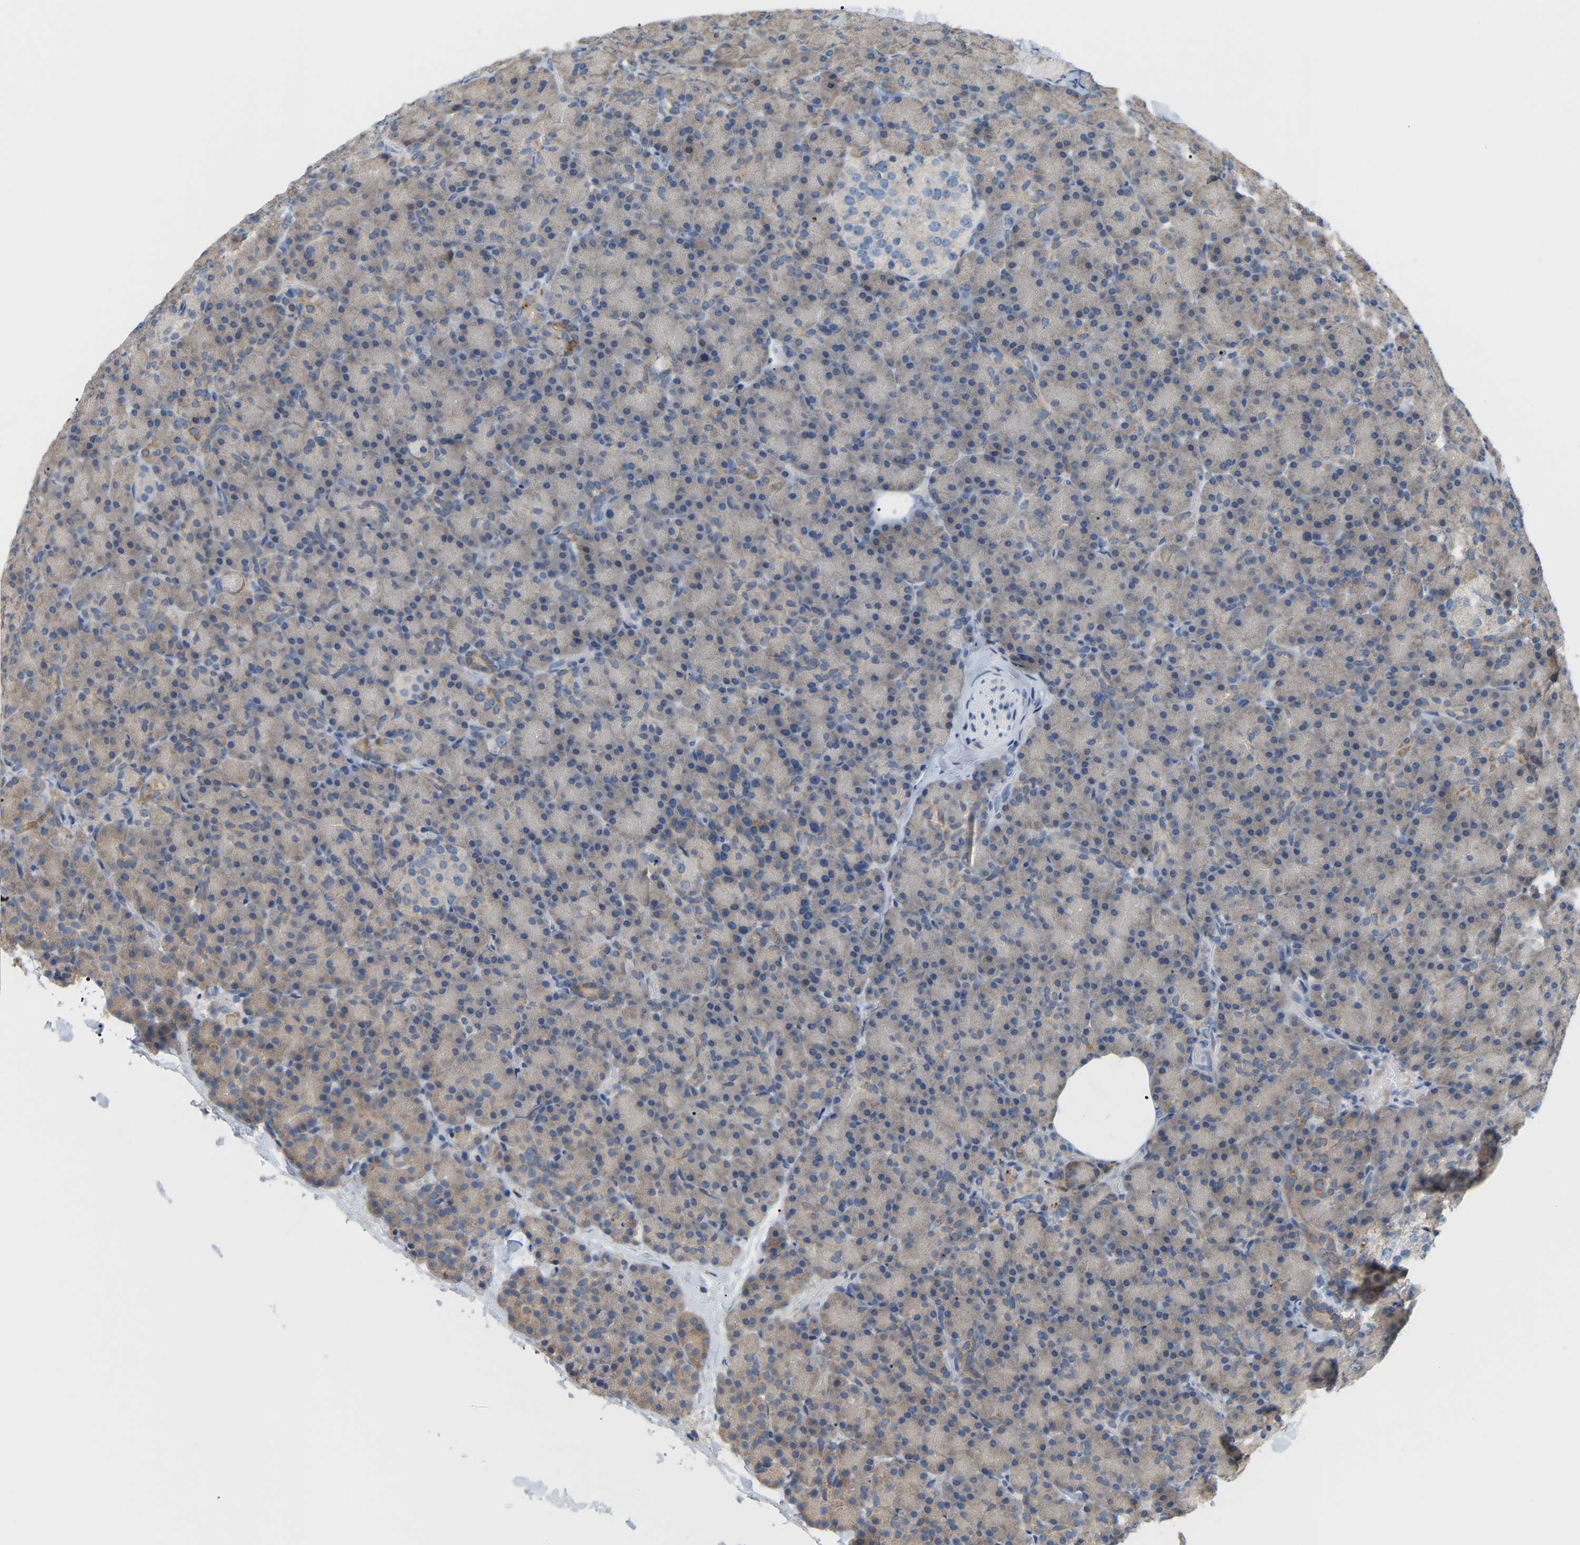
{"staining": {"intensity": "moderate", "quantity": "25%-75%", "location": "cytoplasmic/membranous"}, "tissue": "pancreas", "cell_type": "Exocrine glandular cells", "image_type": "normal", "snomed": [{"axis": "morphology", "description": "Normal tissue, NOS"}, {"axis": "topography", "description": "Pancreas"}], "caption": "Immunohistochemistry (IHC) micrograph of unremarkable human pancreas stained for a protein (brown), which shows medium levels of moderate cytoplasmic/membranous expression in about 25%-75% of exocrine glandular cells.", "gene": "CROT", "patient": {"sex": "female", "age": 43}}